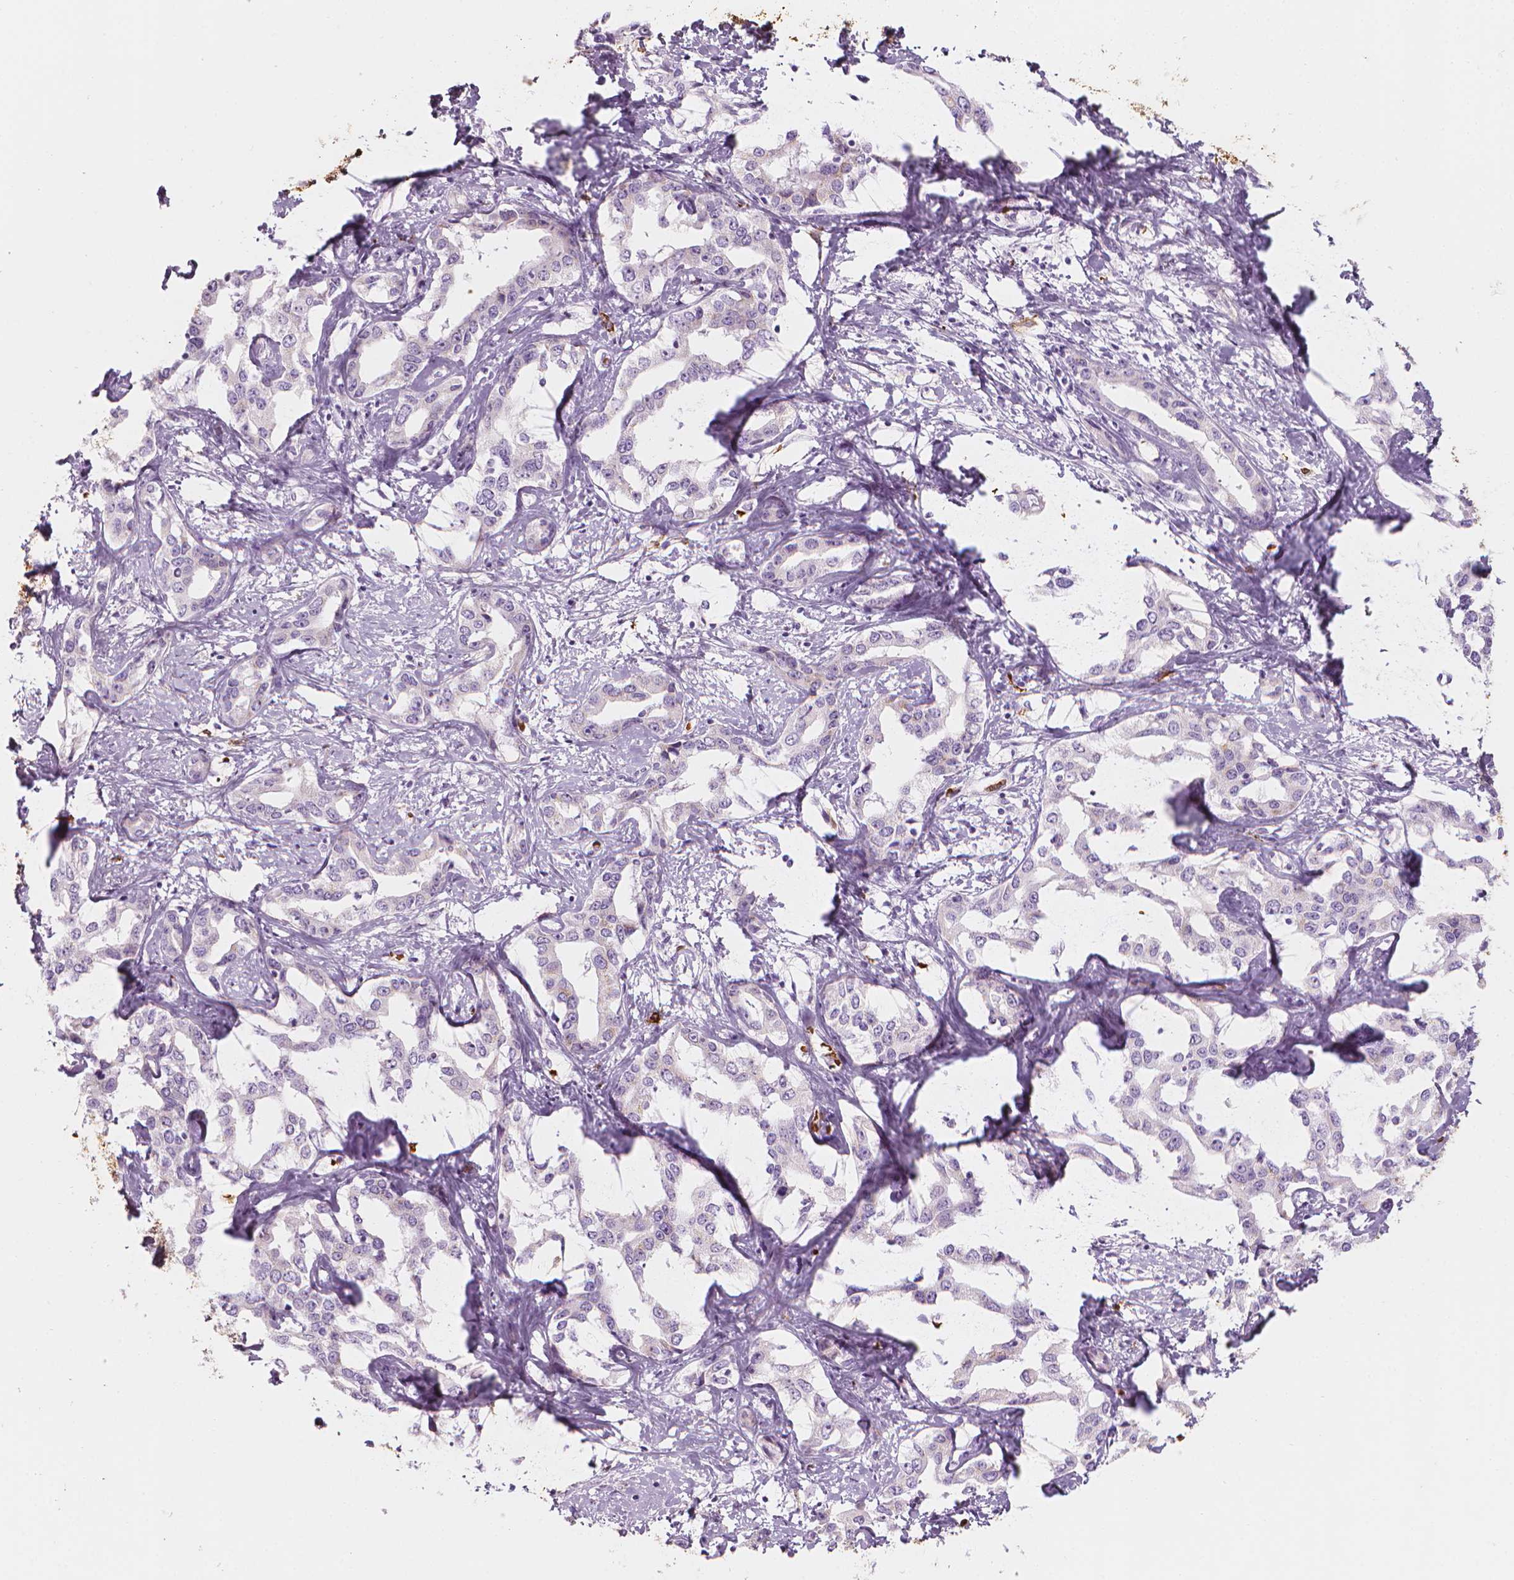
{"staining": {"intensity": "negative", "quantity": "none", "location": "none"}, "tissue": "liver cancer", "cell_type": "Tumor cells", "image_type": "cancer", "snomed": [{"axis": "morphology", "description": "Cholangiocarcinoma"}, {"axis": "topography", "description": "Liver"}], "caption": "A histopathology image of liver cancer stained for a protein demonstrates no brown staining in tumor cells.", "gene": "CES1", "patient": {"sex": "male", "age": 59}}